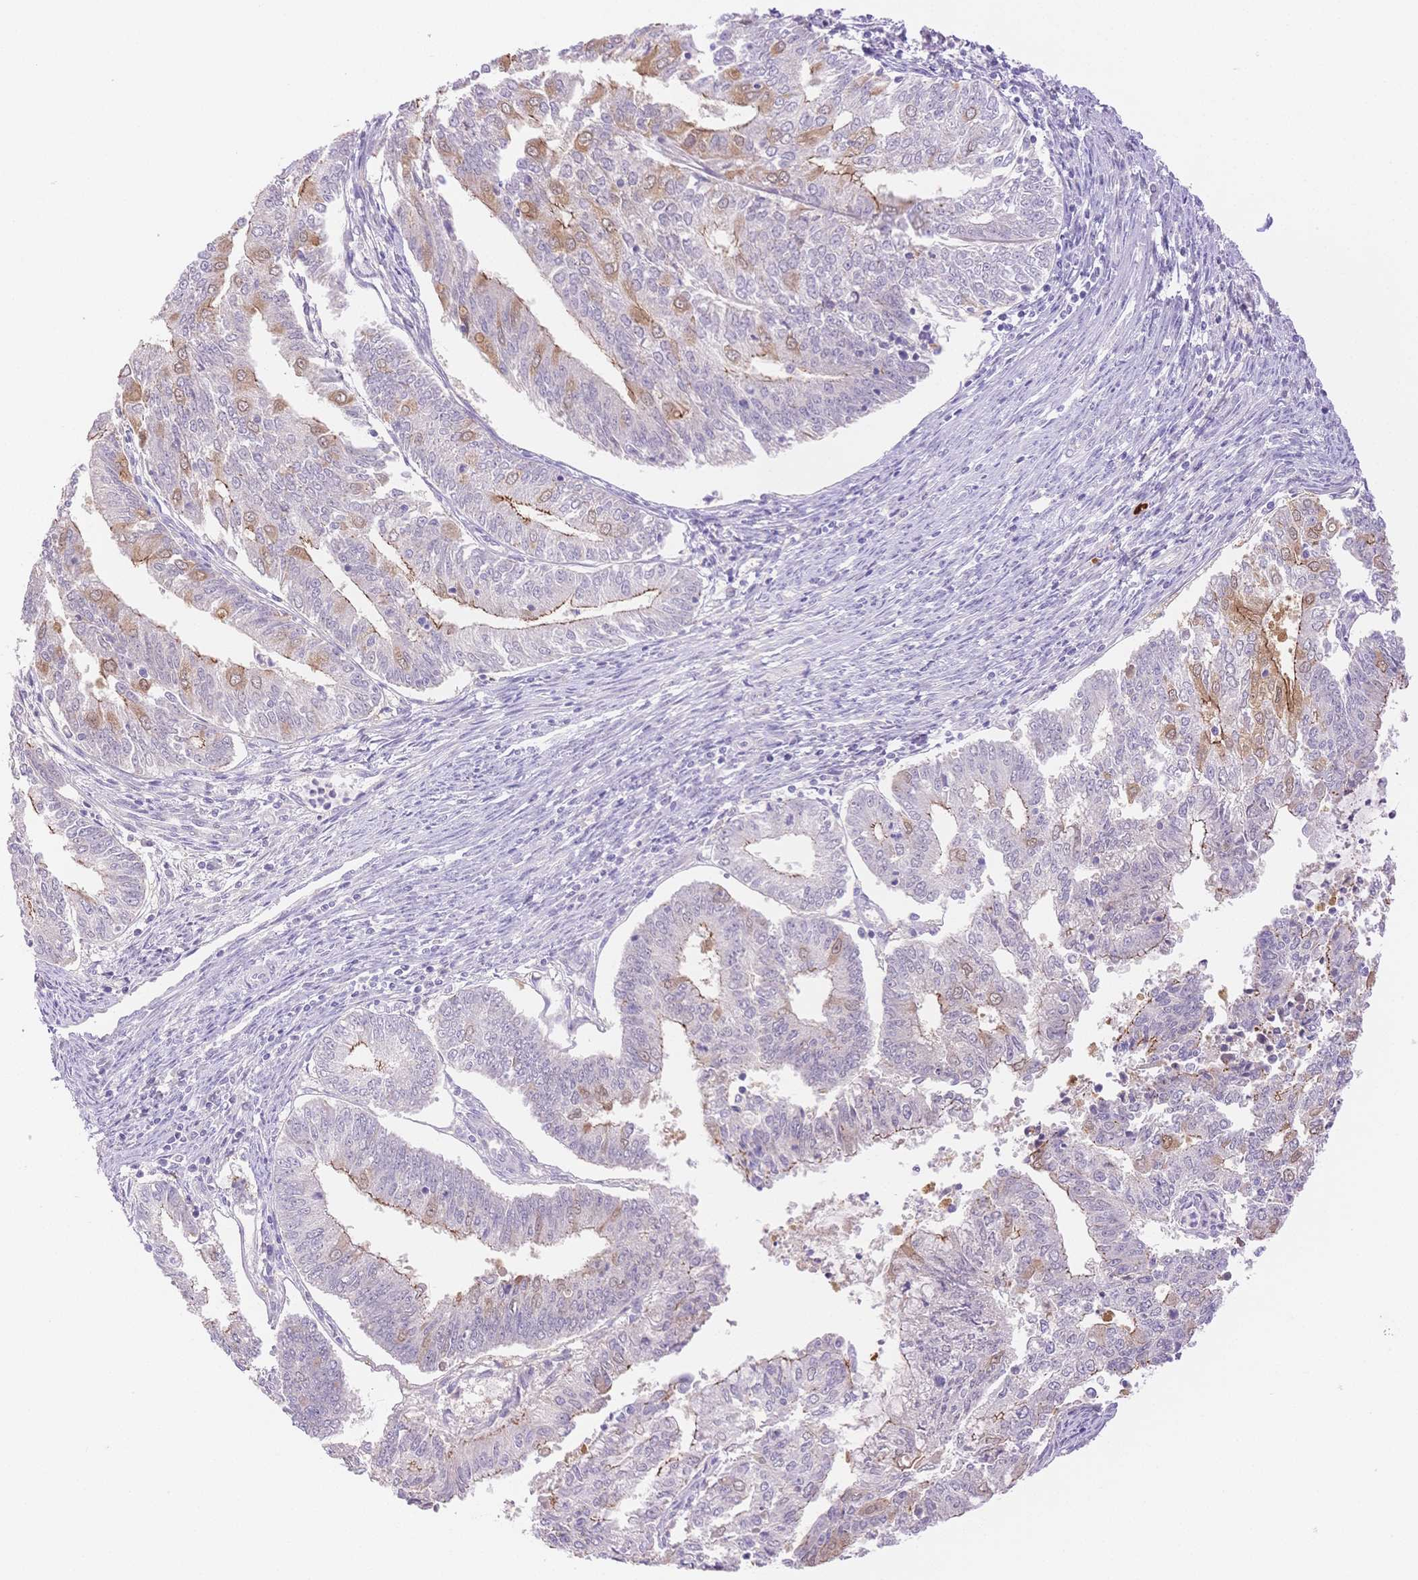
{"staining": {"intensity": "moderate", "quantity": "<25%", "location": "cytoplasmic/membranous"}, "tissue": "endometrial cancer", "cell_type": "Tumor cells", "image_type": "cancer", "snomed": [{"axis": "morphology", "description": "Adenocarcinoma, NOS"}, {"axis": "topography", "description": "Endometrium"}], "caption": "The photomicrograph shows a brown stain indicating the presence of a protein in the cytoplasmic/membranous of tumor cells in endometrial cancer (adenocarcinoma).", "gene": "WDR54", "patient": {"sex": "female", "age": 61}}